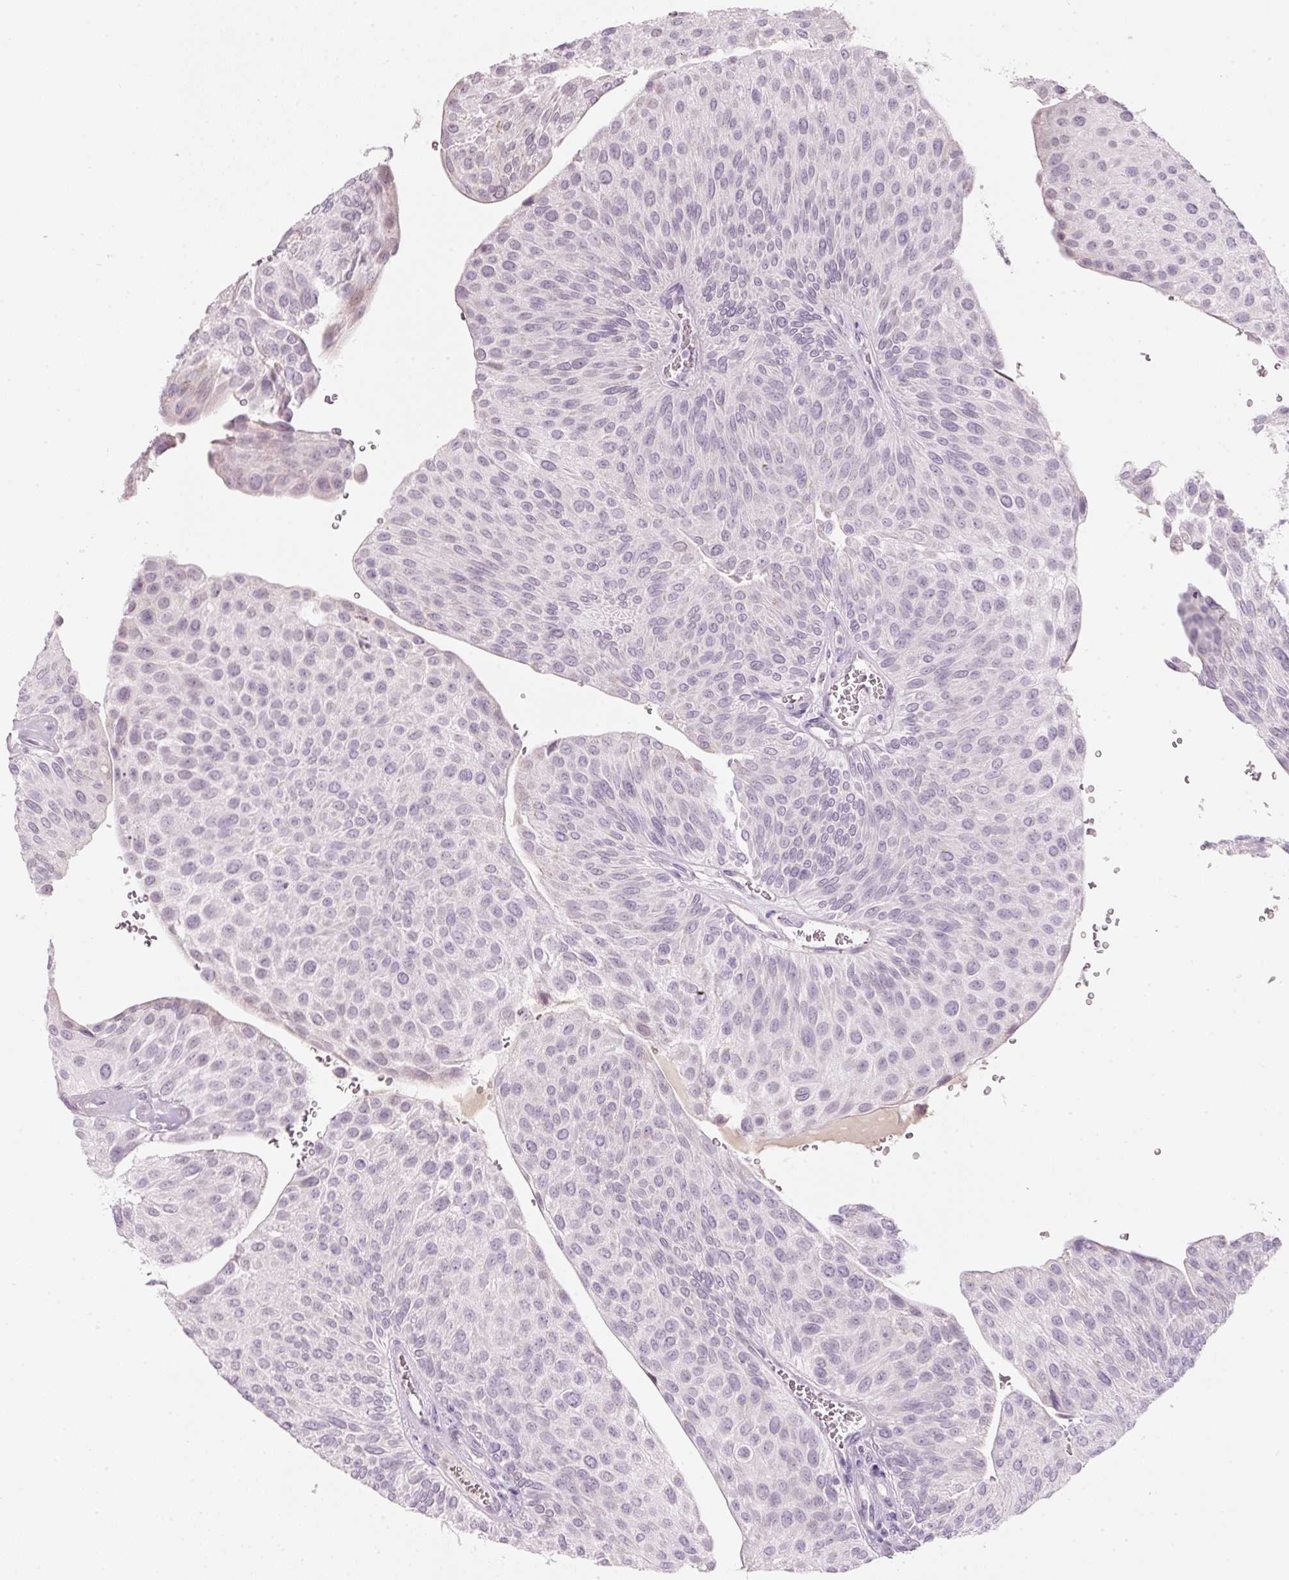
{"staining": {"intensity": "negative", "quantity": "none", "location": "none"}, "tissue": "urothelial cancer", "cell_type": "Tumor cells", "image_type": "cancer", "snomed": [{"axis": "morphology", "description": "Urothelial carcinoma, NOS"}, {"axis": "topography", "description": "Urinary bladder"}], "caption": "This is a micrograph of IHC staining of urothelial cancer, which shows no positivity in tumor cells.", "gene": "ENSG00000206549", "patient": {"sex": "male", "age": 67}}